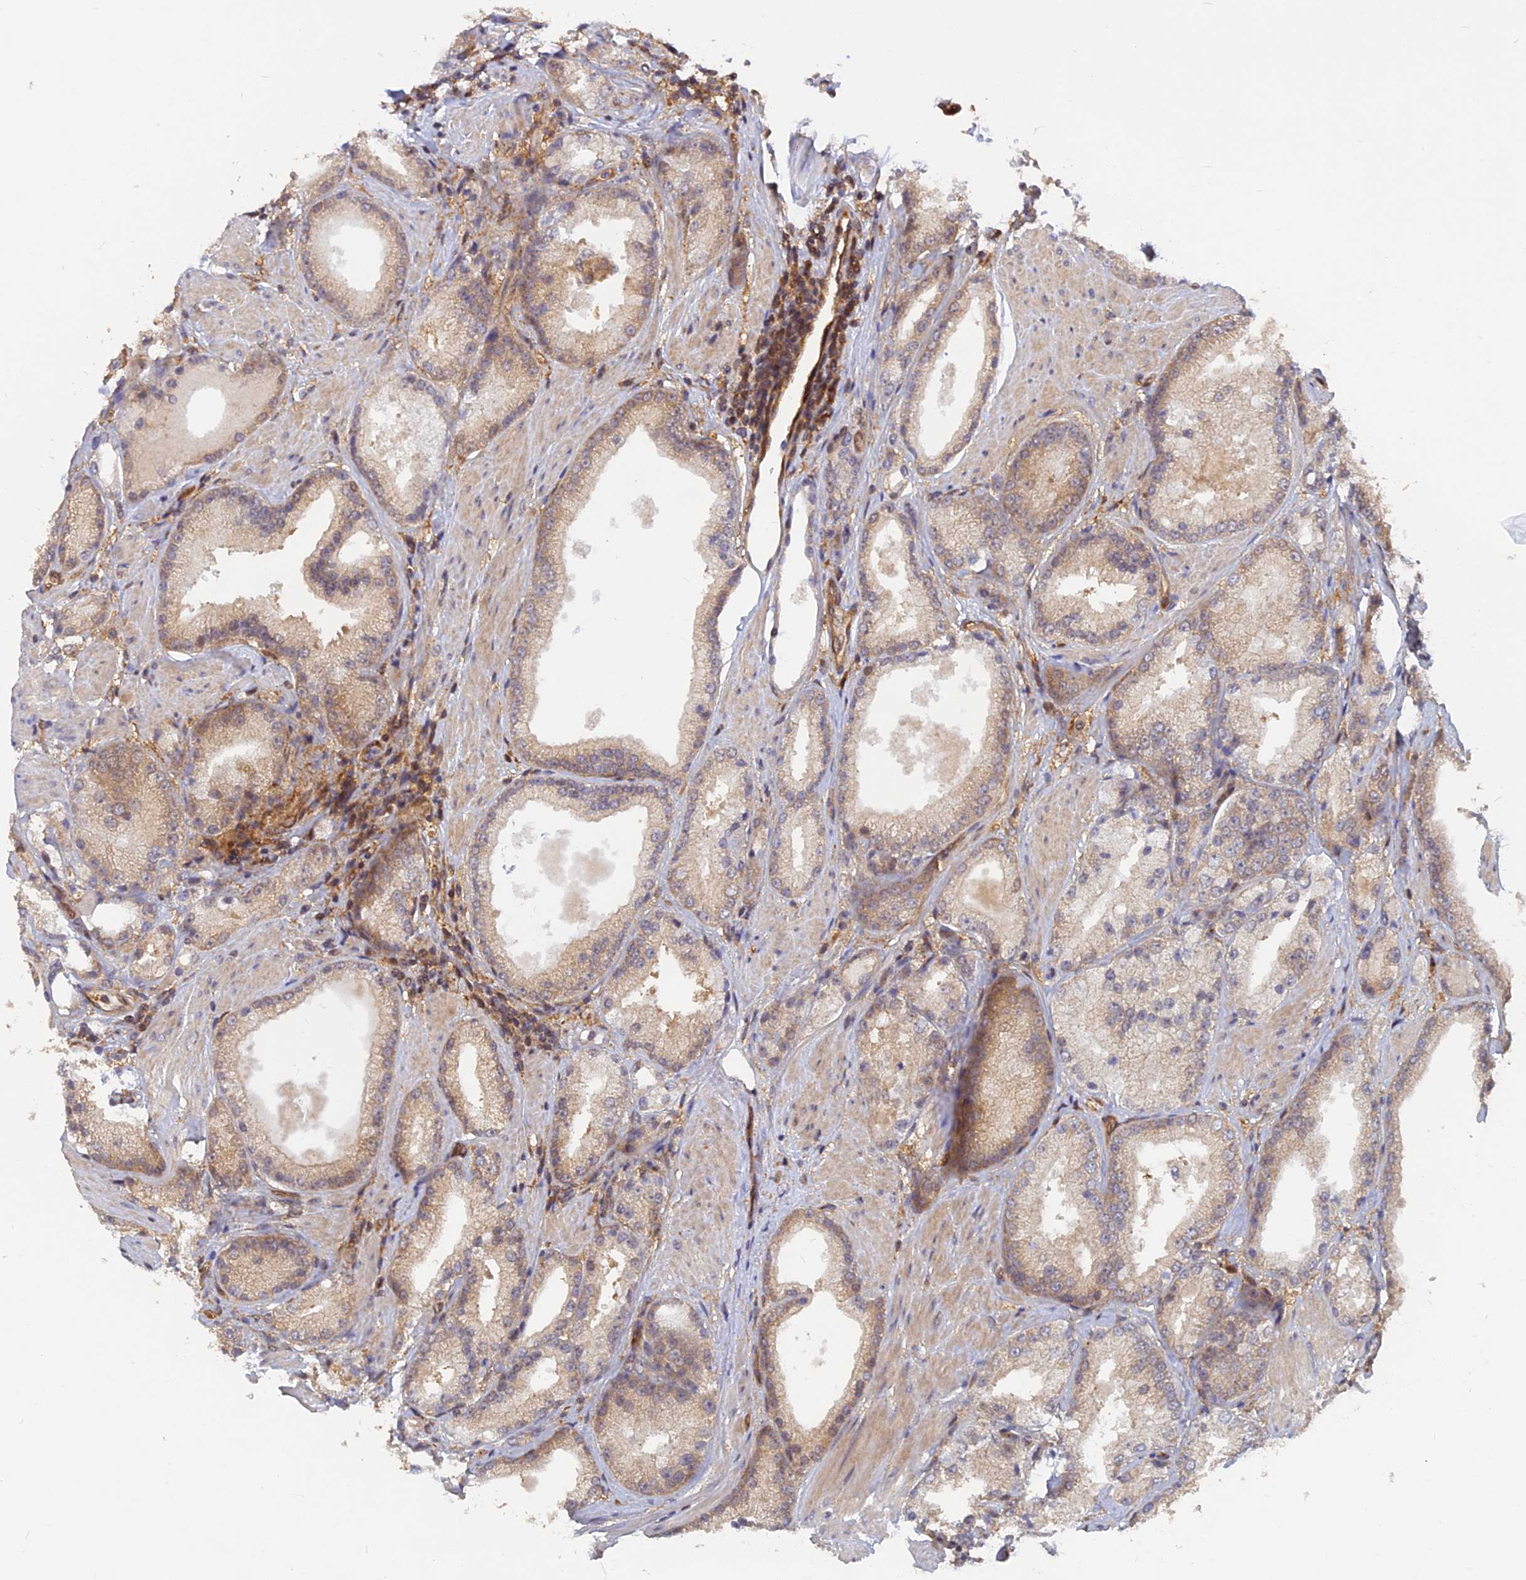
{"staining": {"intensity": "weak", "quantity": "25%-75%", "location": "cytoplasmic/membranous"}, "tissue": "prostate cancer", "cell_type": "Tumor cells", "image_type": "cancer", "snomed": [{"axis": "morphology", "description": "Adenocarcinoma, Low grade"}, {"axis": "topography", "description": "Prostate"}], "caption": "Immunohistochemistry histopathology image of neoplastic tissue: human low-grade adenocarcinoma (prostate) stained using immunohistochemistry (IHC) shows low levels of weak protein expression localized specifically in the cytoplasmic/membranous of tumor cells, appearing as a cytoplasmic/membranous brown color.", "gene": "ARL2BP", "patient": {"sex": "male", "age": 67}}